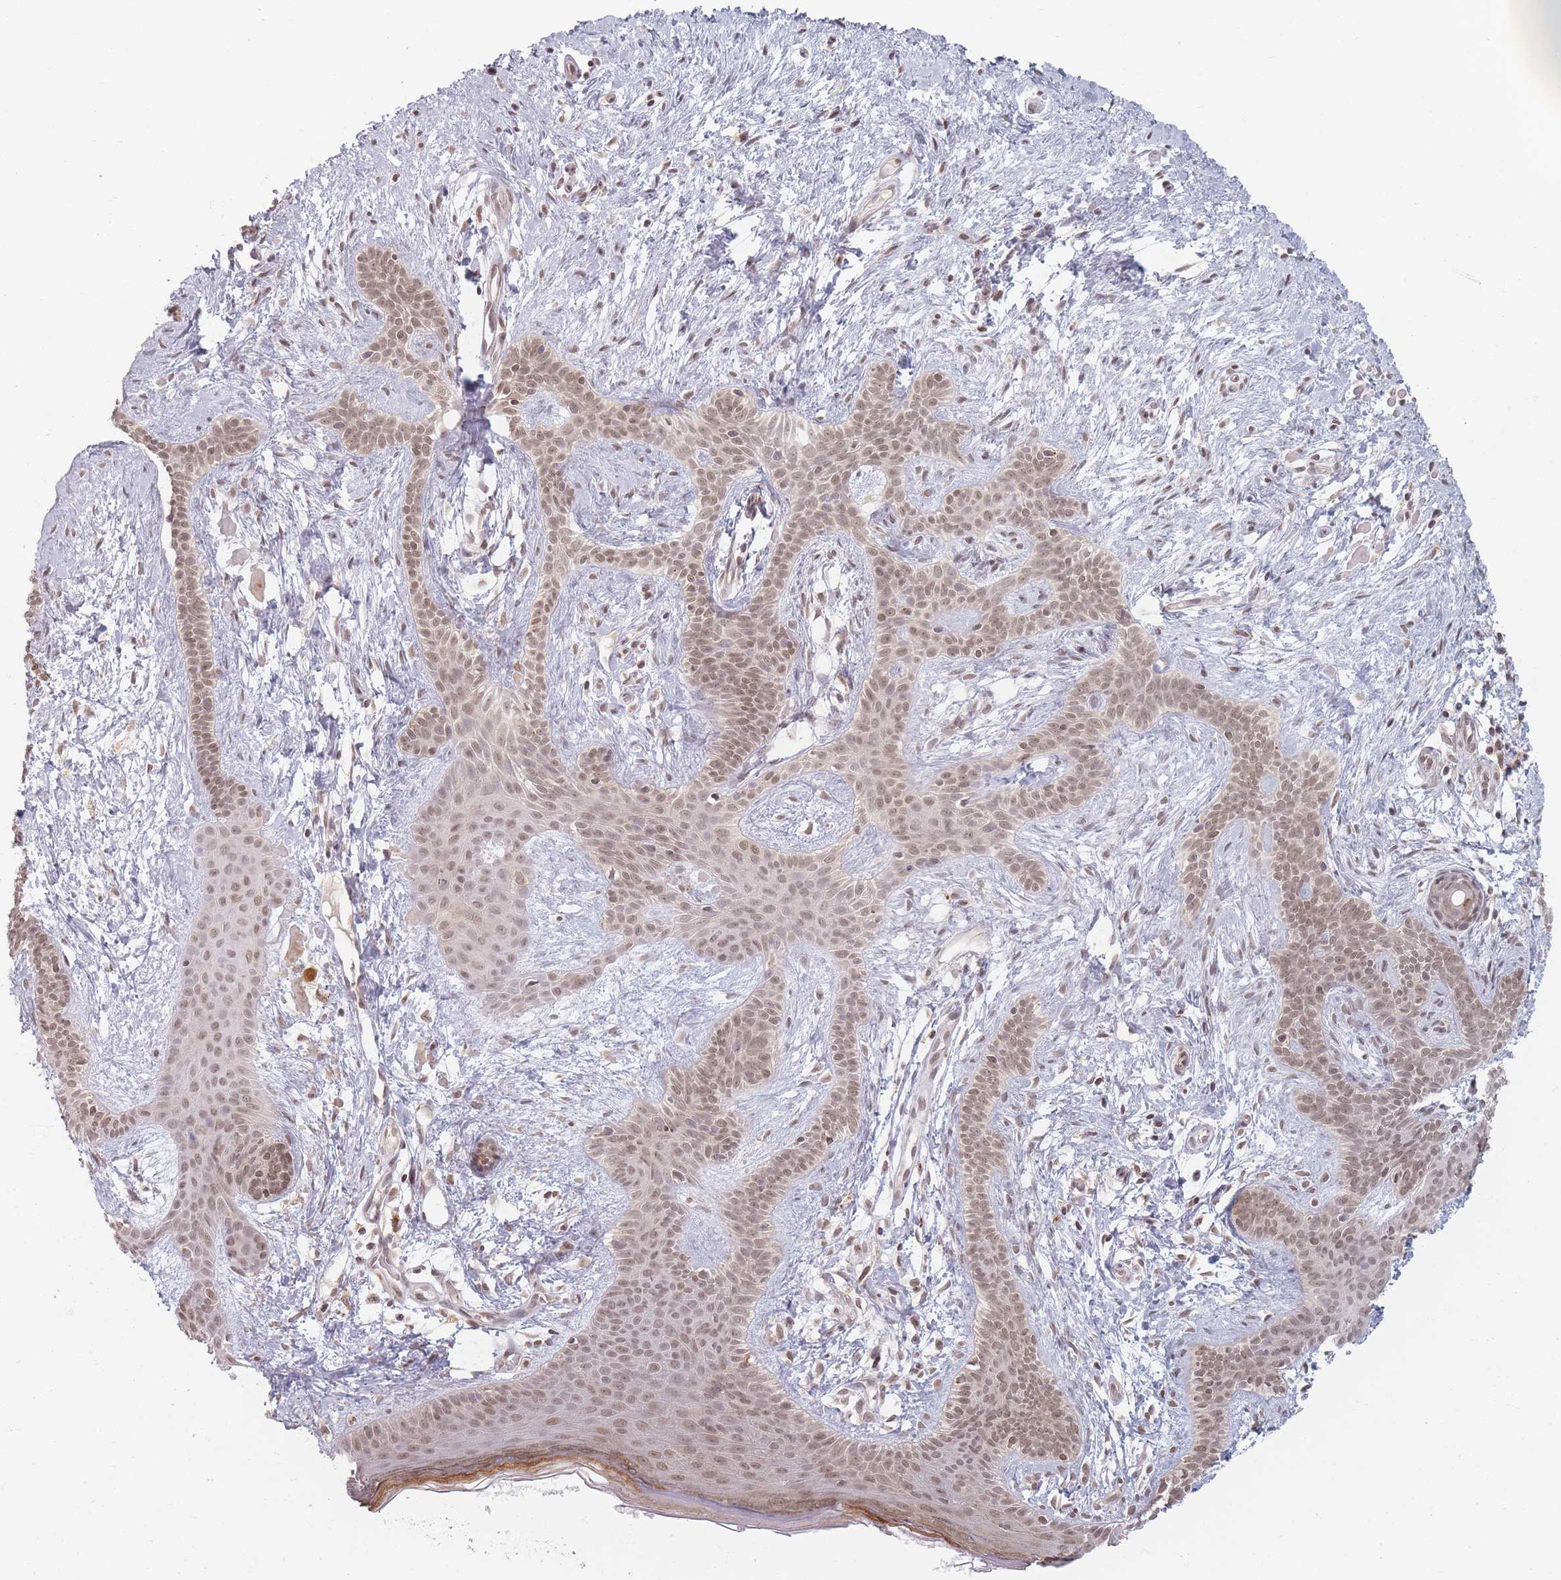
{"staining": {"intensity": "weak", "quantity": ">75%", "location": "nuclear"}, "tissue": "skin cancer", "cell_type": "Tumor cells", "image_type": "cancer", "snomed": [{"axis": "morphology", "description": "Basal cell carcinoma"}, {"axis": "topography", "description": "Skin"}], "caption": "DAB immunohistochemical staining of skin cancer (basal cell carcinoma) exhibits weak nuclear protein expression in about >75% of tumor cells. (DAB (3,3'-diaminobenzidine) IHC, brown staining for protein, blue staining for nuclei).", "gene": "SPATA45", "patient": {"sex": "male", "age": 78}}